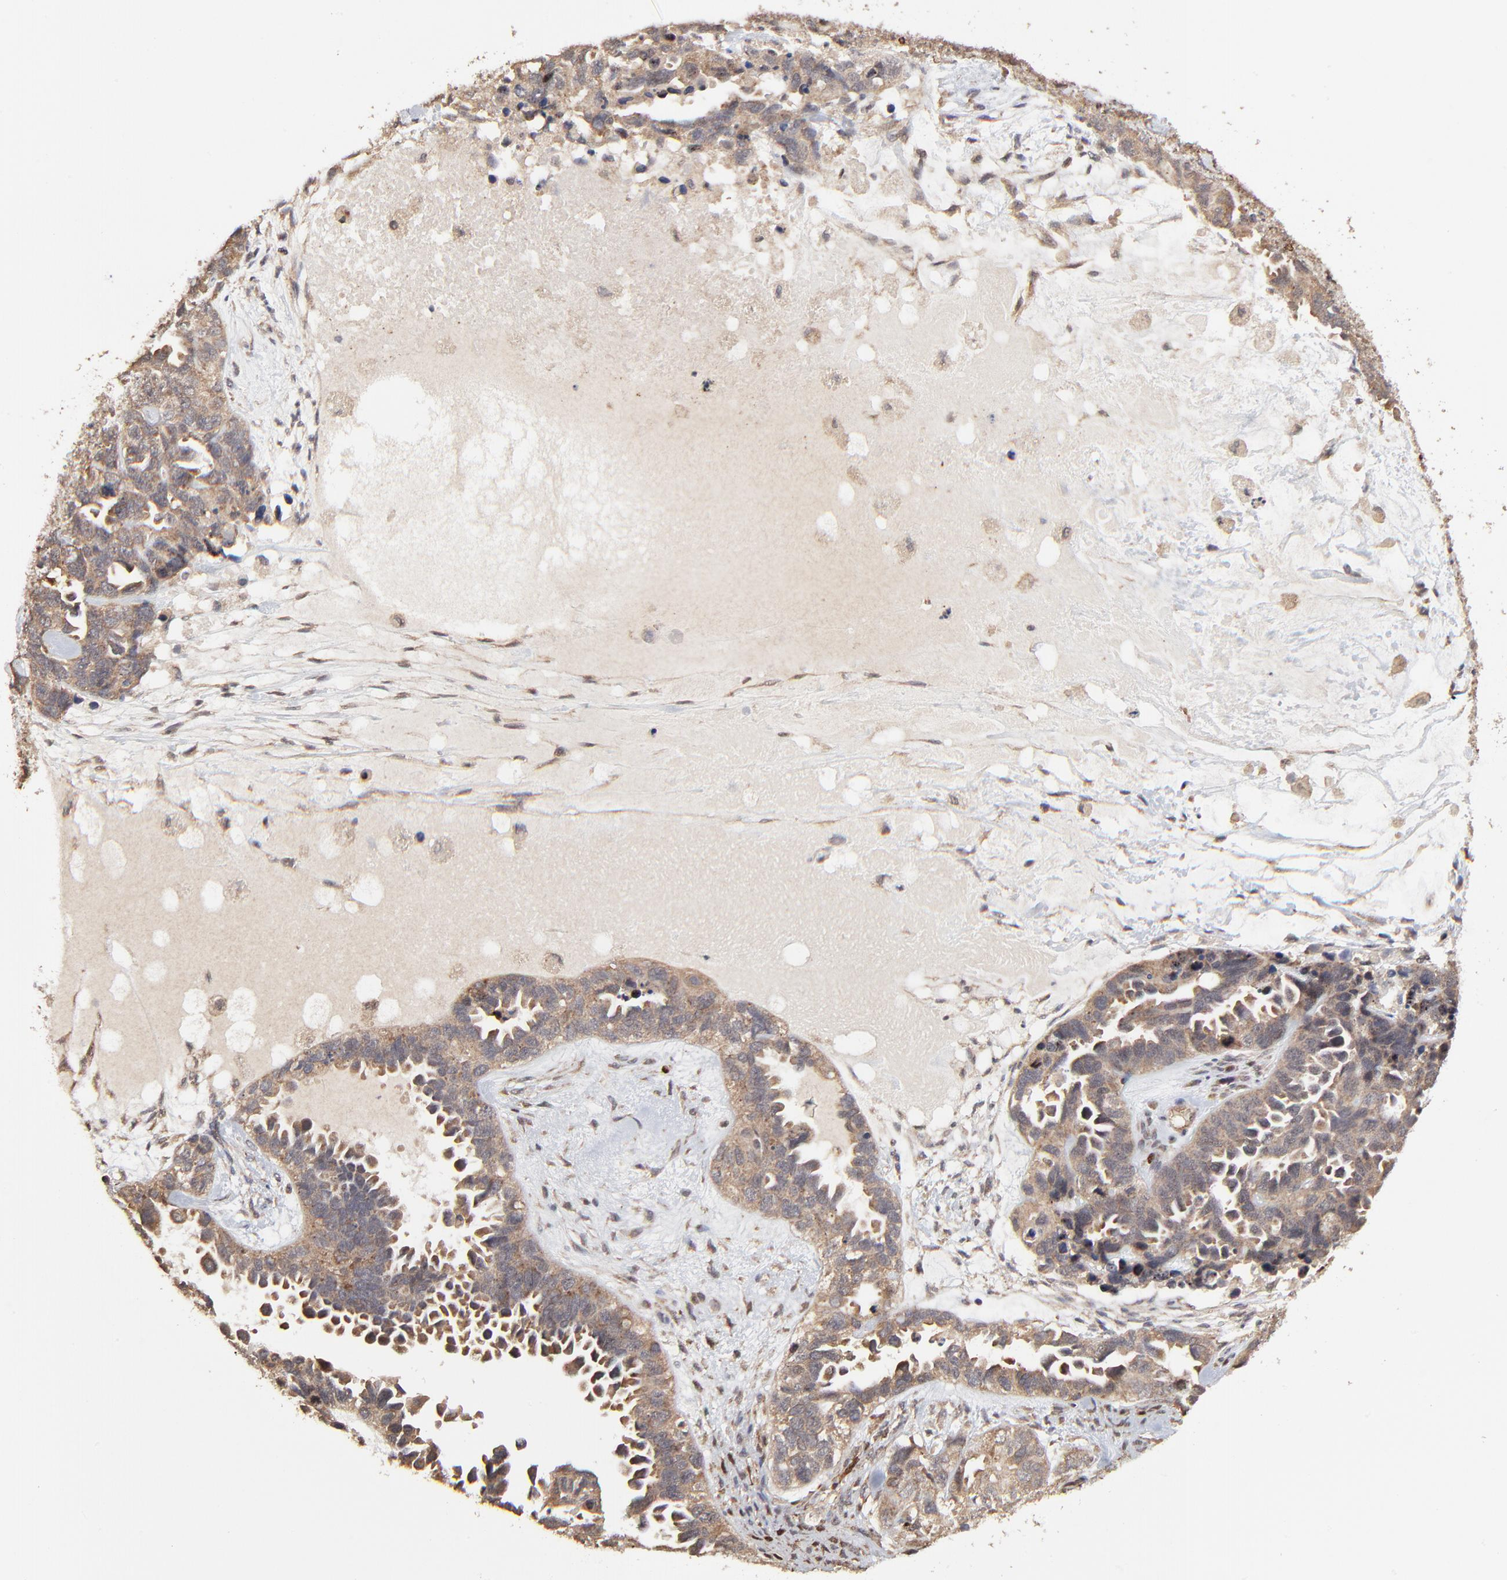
{"staining": {"intensity": "moderate", "quantity": ">75%", "location": "cytoplasmic/membranous"}, "tissue": "ovarian cancer", "cell_type": "Tumor cells", "image_type": "cancer", "snomed": [{"axis": "morphology", "description": "Cystadenocarcinoma, serous, NOS"}, {"axis": "topography", "description": "Ovary"}], "caption": "Ovarian cancer (serous cystadenocarcinoma) stained with DAB IHC displays medium levels of moderate cytoplasmic/membranous expression in approximately >75% of tumor cells. (Stains: DAB in brown, nuclei in blue, Microscopy: brightfield microscopy at high magnification).", "gene": "FRMD8", "patient": {"sex": "female", "age": 82}}